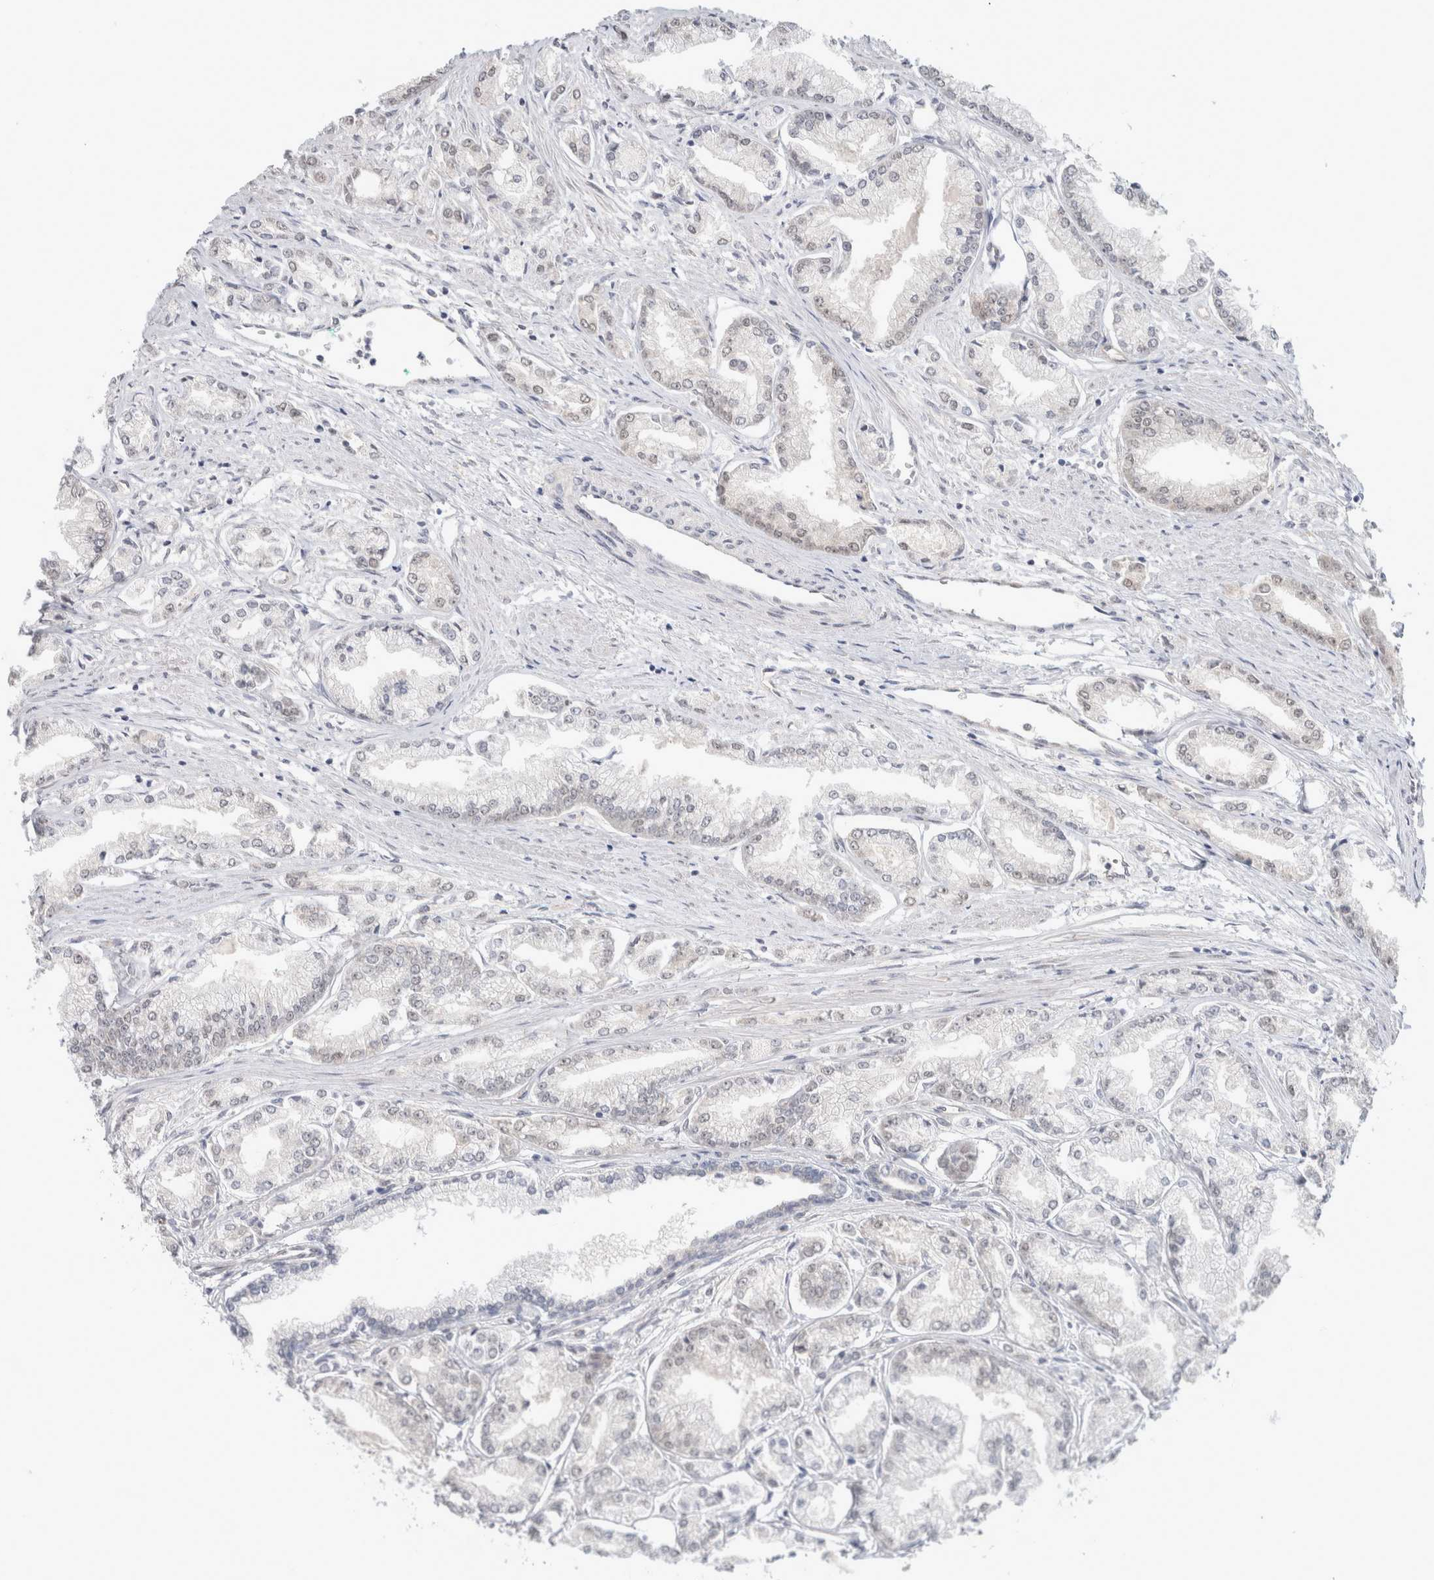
{"staining": {"intensity": "negative", "quantity": "none", "location": "none"}, "tissue": "prostate cancer", "cell_type": "Tumor cells", "image_type": "cancer", "snomed": [{"axis": "morphology", "description": "Adenocarcinoma, Low grade"}, {"axis": "topography", "description": "Prostate"}], "caption": "Photomicrograph shows no significant protein expression in tumor cells of adenocarcinoma (low-grade) (prostate).", "gene": "EIF4G3", "patient": {"sex": "male", "age": 52}}